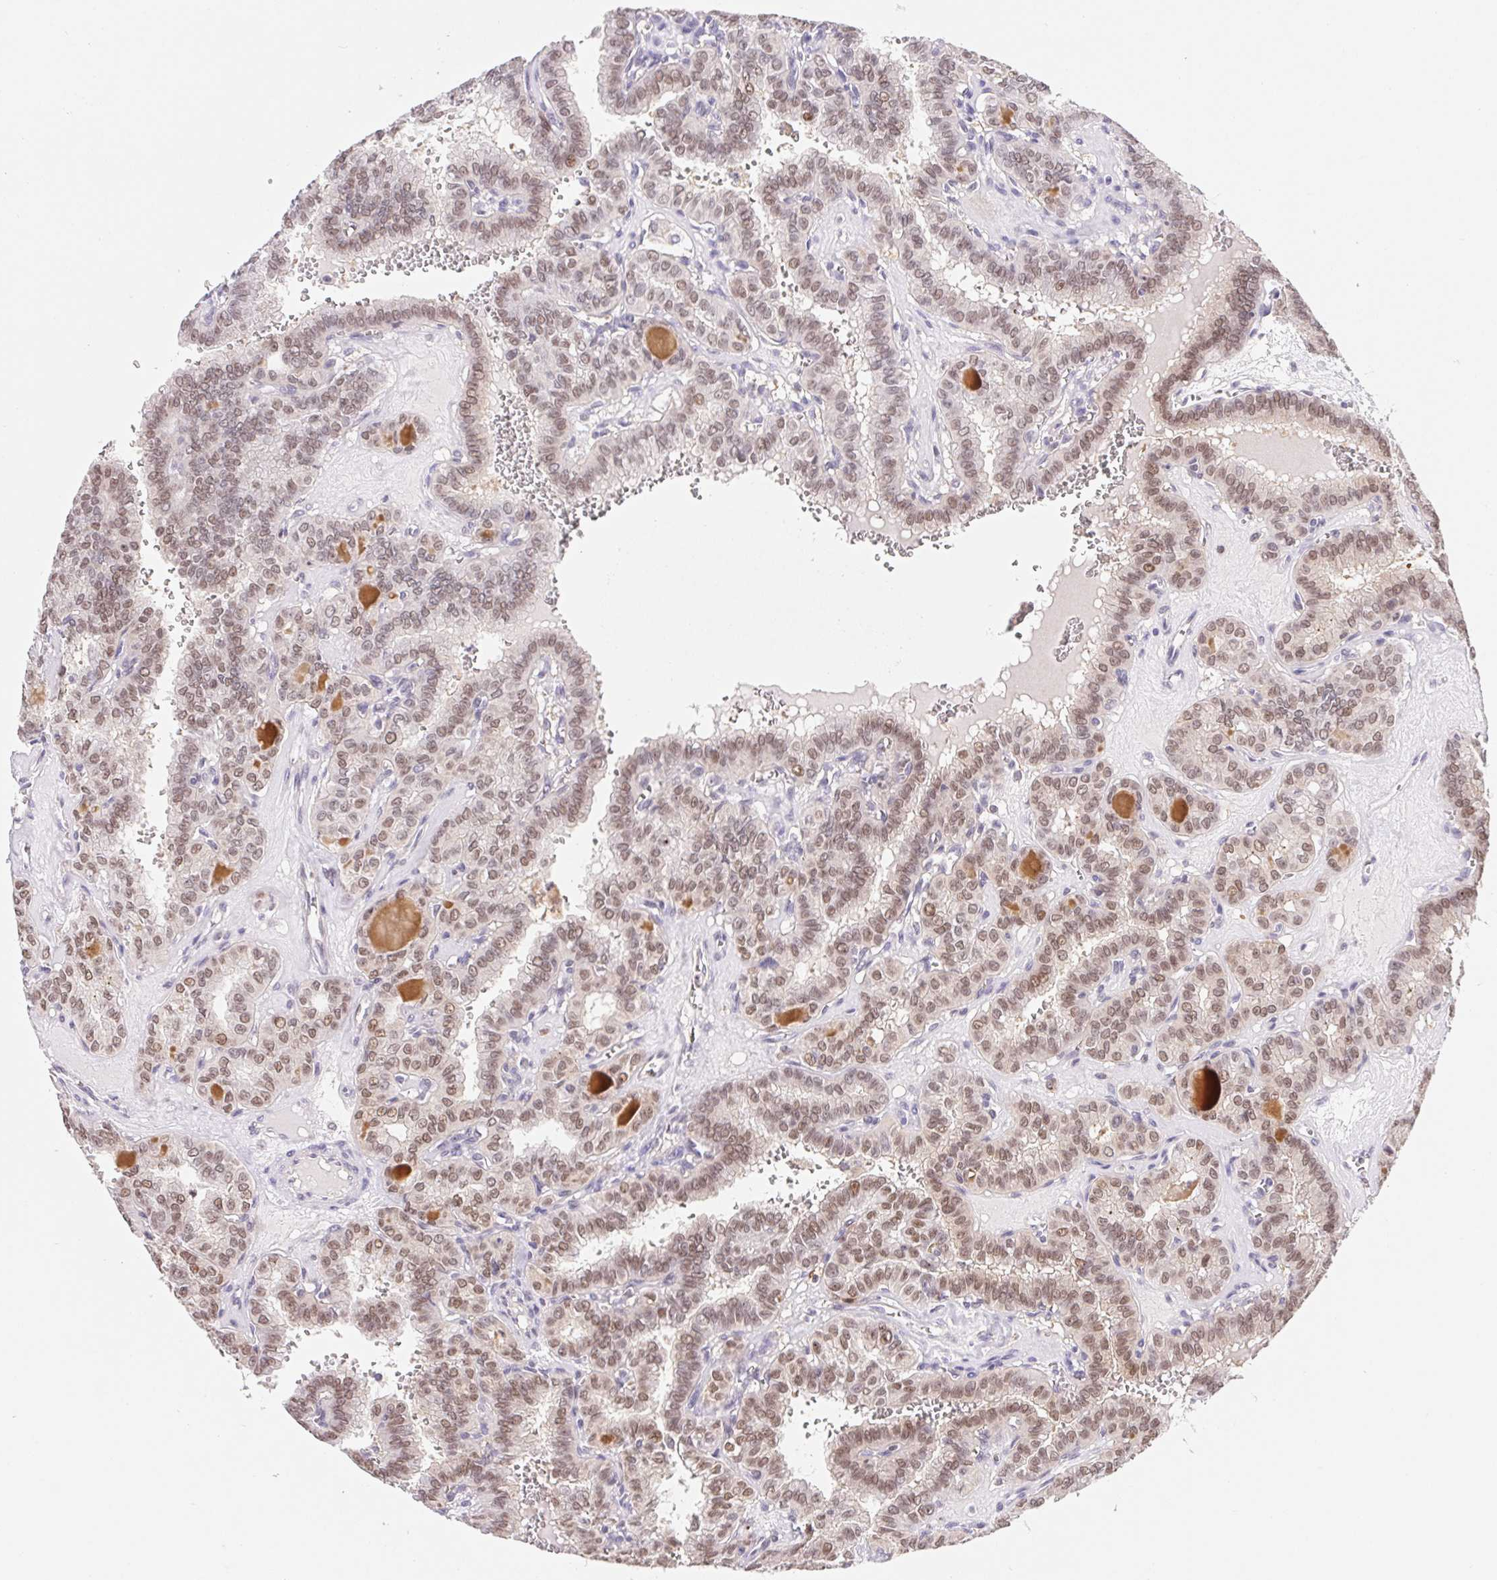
{"staining": {"intensity": "moderate", "quantity": ">75%", "location": "nuclear"}, "tissue": "thyroid cancer", "cell_type": "Tumor cells", "image_type": "cancer", "snomed": [{"axis": "morphology", "description": "Papillary adenocarcinoma, NOS"}, {"axis": "topography", "description": "Thyroid gland"}], "caption": "Immunohistochemistry (IHC) photomicrograph of thyroid cancer (papillary adenocarcinoma) stained for a protein (brown), which demonstrates medium levels of moderate nuclear staining in about >75% of tumor cells.", "gene": "L3MBTL4", "patient": {"sex": "female", "age": 41}}